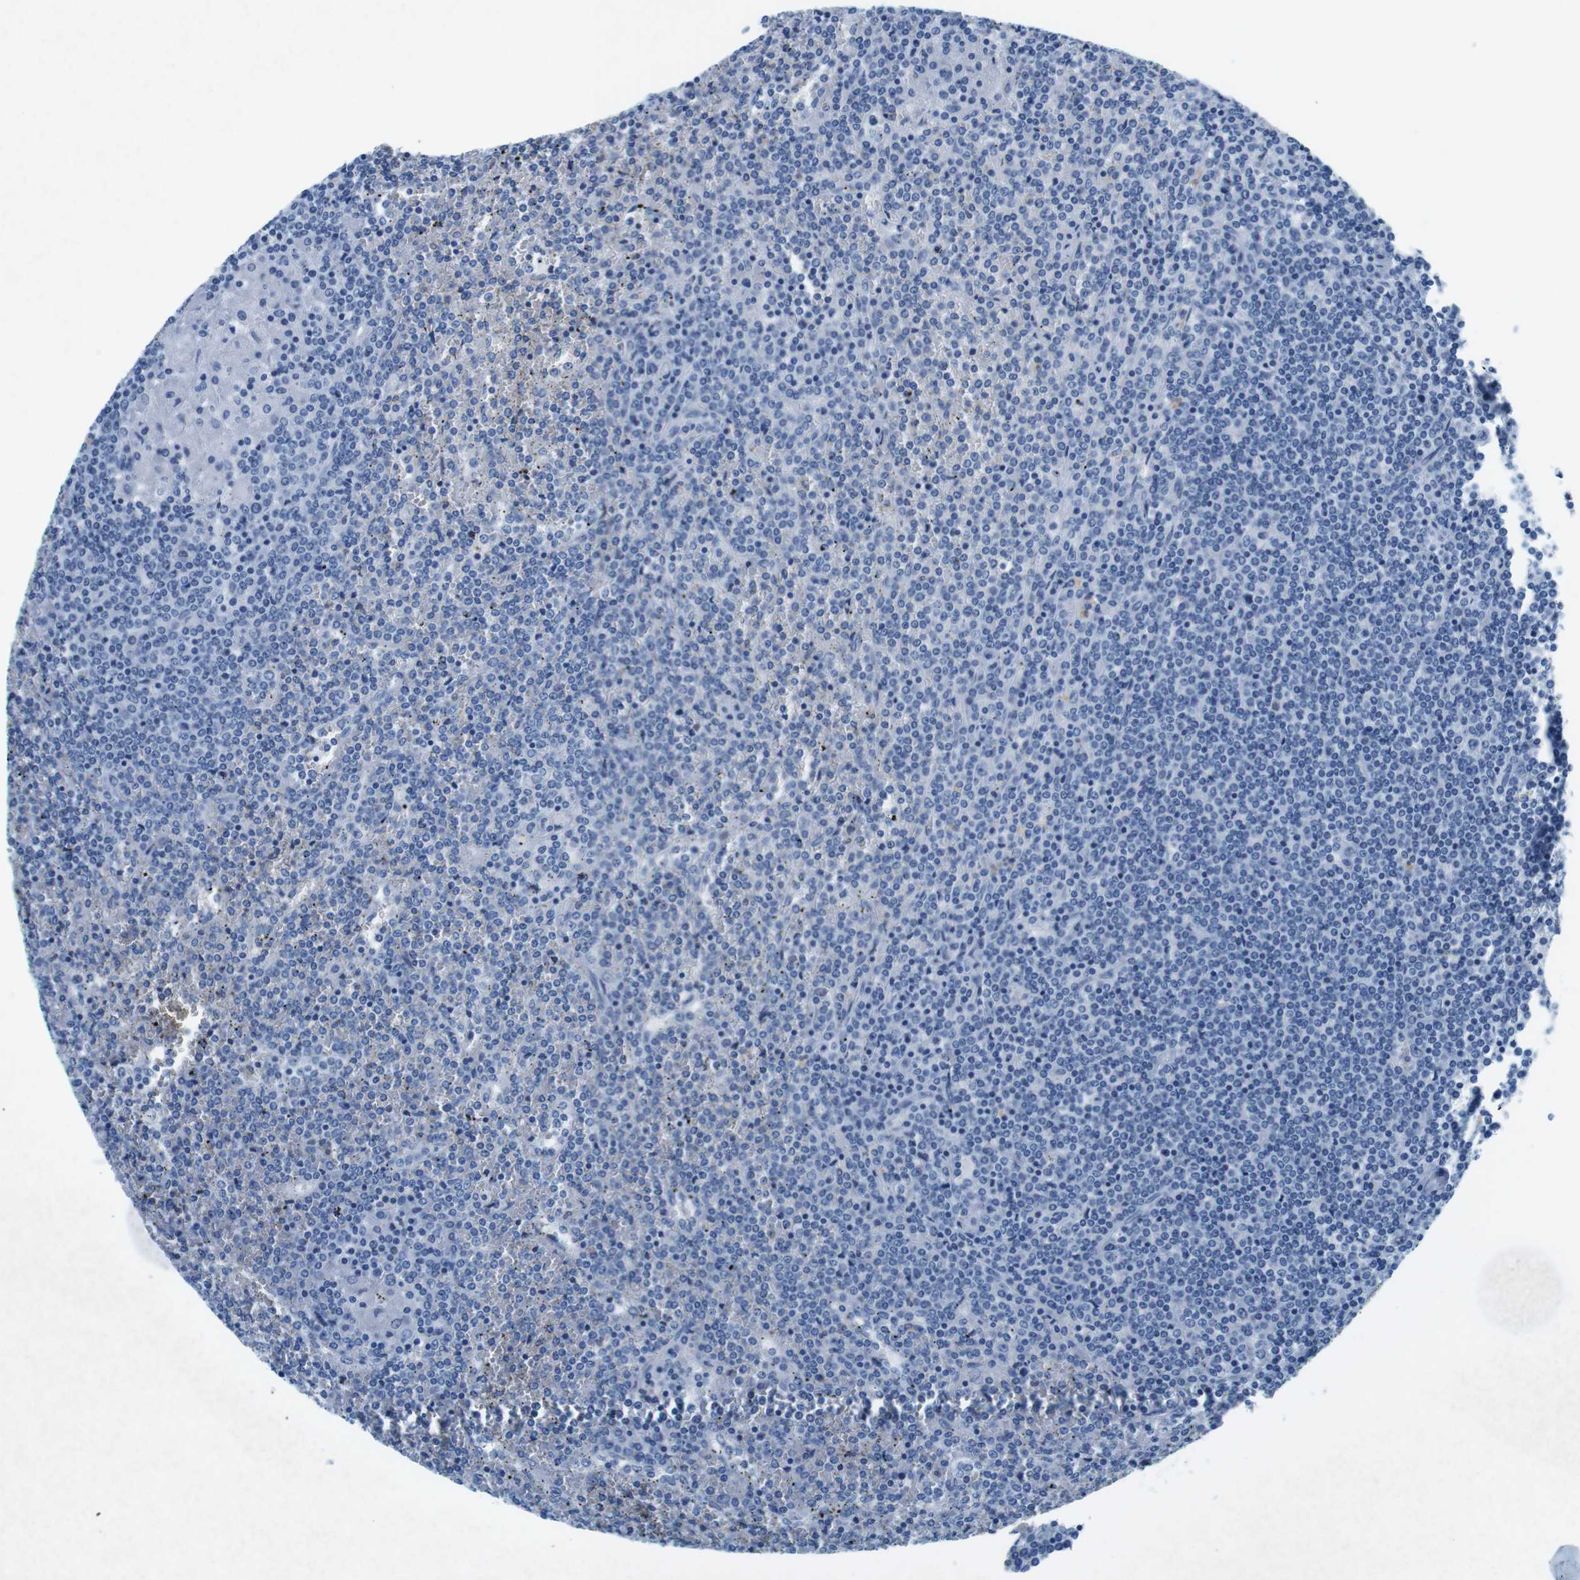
{"staining": {"intensity": "negative", "quantity": "none", "location": "none"}, "tissue": "lymphoma", "cell_type": "Tumor cells", "image_type": "cancer", "snomed": [{"axis": "morphology", "description": "Malignant lymphoma, non-Hodgkin's type, Low grade"}, {"axis": "topography", "description": "Spleen"}], "caption": "Tumor cells are negative for protein expression in human malignant lymphoma, non-Hodgkin's type (low-grade).", "gene": "CTAG1B", "patient": {"sex": "female", "age": 19}}